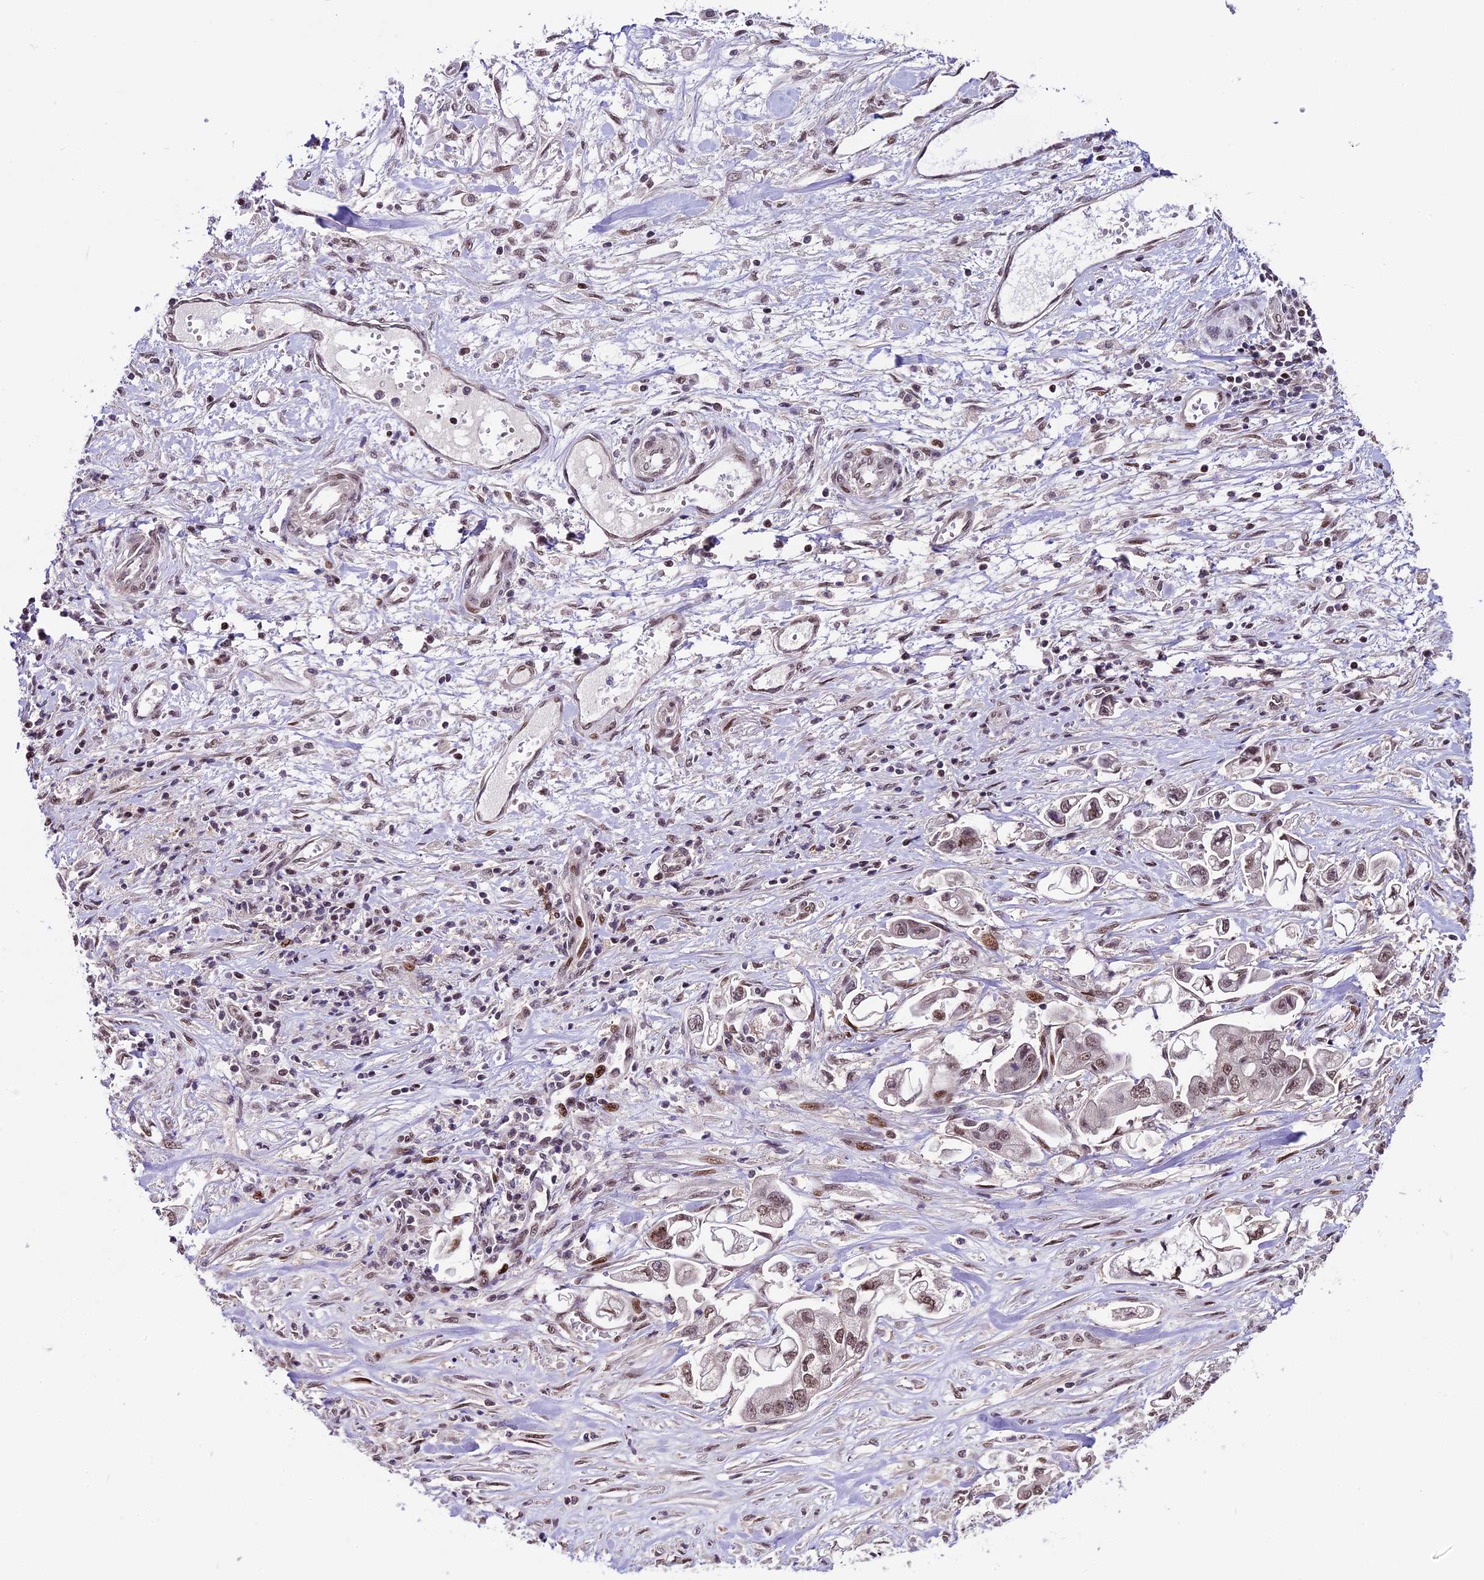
{"staining": {"intensity": "weak", "quantity": ">75%", "location": "nuclear"}, "tissue": "stomach cancer", "cell_type": "Tumor cells", "image_type": "cancer", "snomed": [{"axis": "morphology", "description": "Adenocarcinoma, NOS"}, {"axis": "topography", "description": "Stomach"}], "caption": "IHC (DAB) staining of stomach cancer (adenocarcinoma) shows weak nuclear protein positivity in approximately >75% of tumor cells.", "gene": "TCP11L2", "patient": {"sex": "male", "age": 62}}